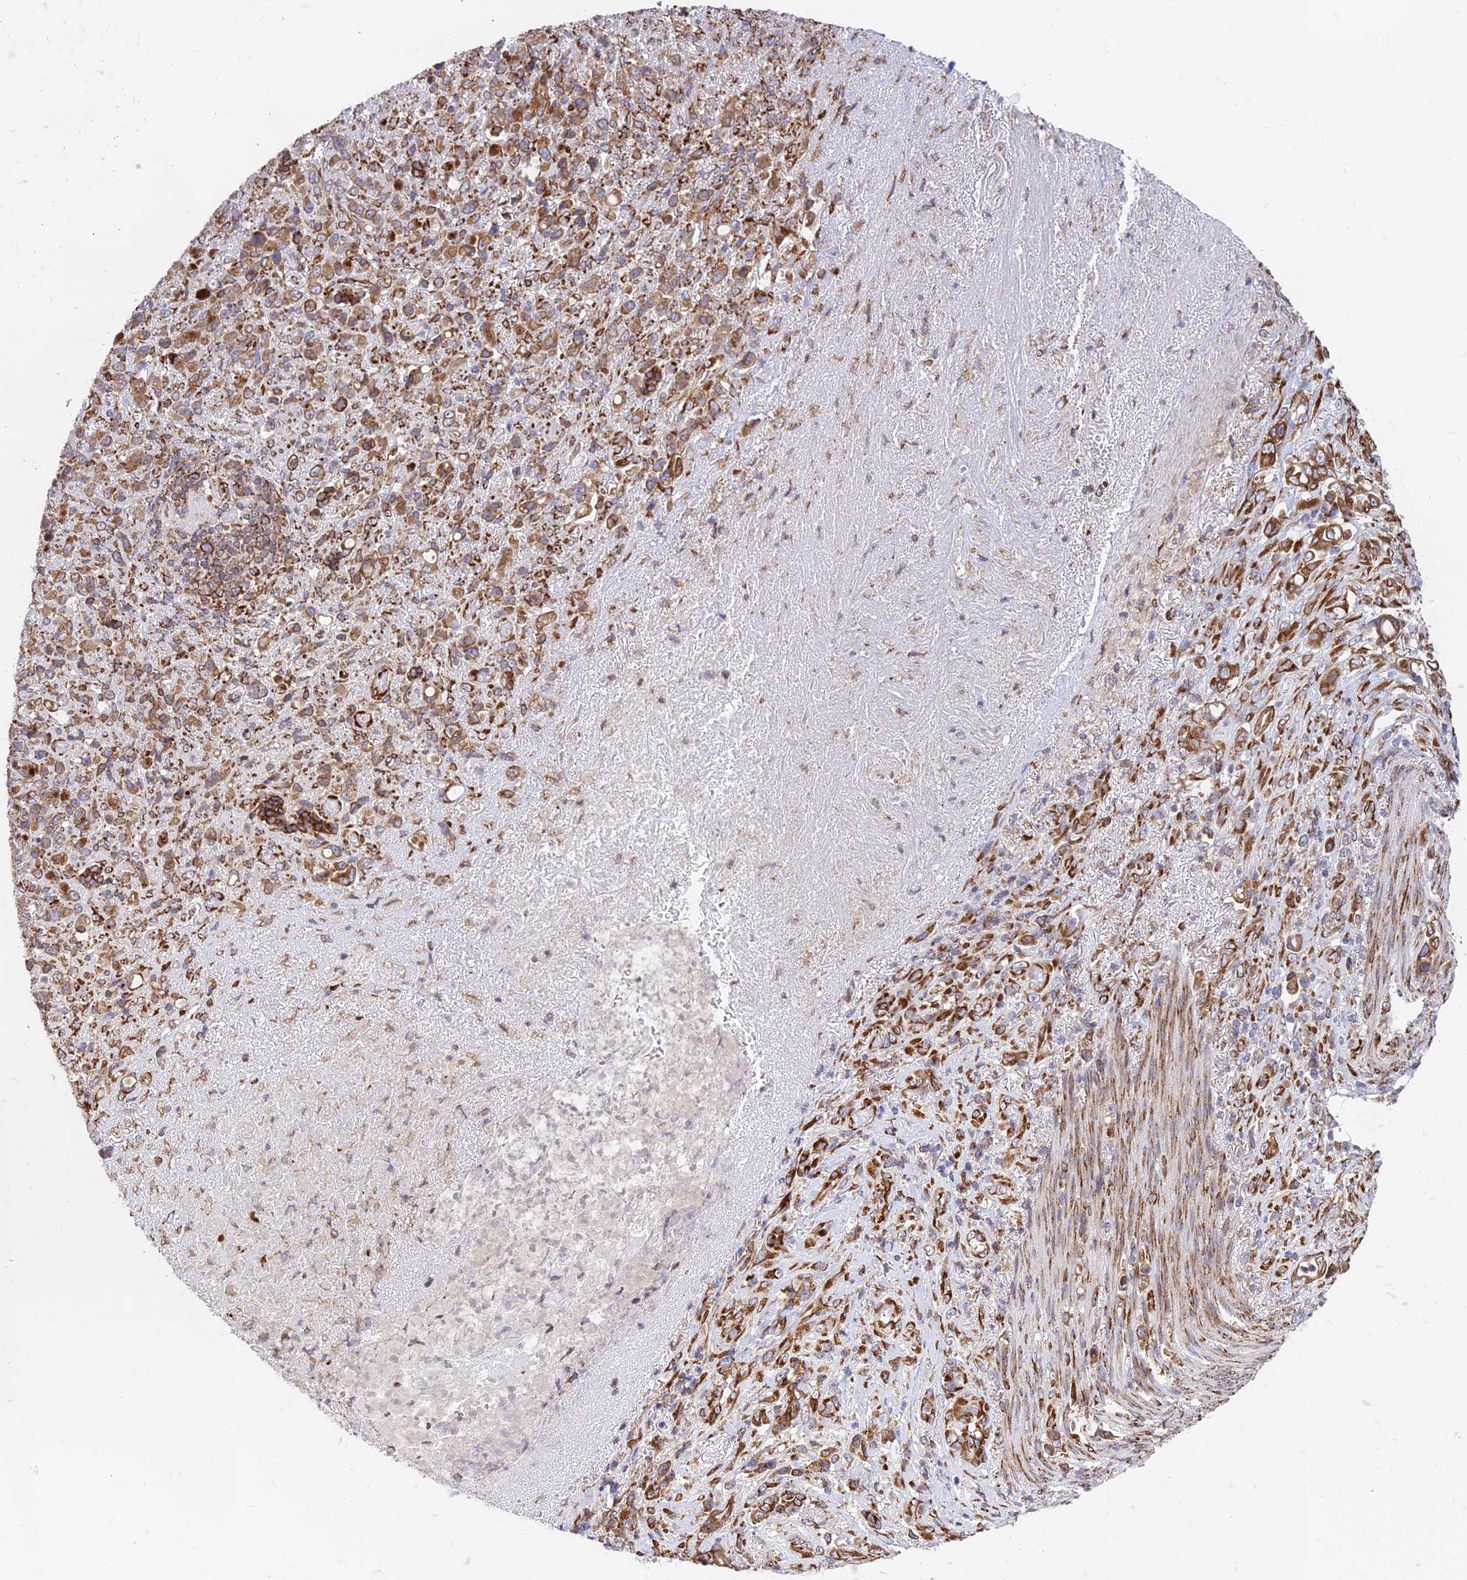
{"staining": {"intensity": "moderate", "quantity": ">75%", "location": "cytoplasmic/membranous"}, "tissue": "stomach cancer", "cell_type": "Tumor cells", "image_type": "cancer", "snomed": [{"axis": "morphology", "description": "Normal tissue, NOS"}, {"axis": "morphology", "description": "Adenocarcinoma, NOS"}, {"axis": "topography", "description": "Stomach"}], "caption": "Moderate cytoplasmic/membranous positivity is identified in about >75% of tumor cells in adenocarcinoma (stomach). The staining was performed using DAB (3,3'-diaminobenzidine) to visualize the protein expression in brown, while the nuclei were stained in blue with hematoxylin (Magnification: 20x).", "gene": "CCDC69", "patient": {"sex": "female", "age": 79}}